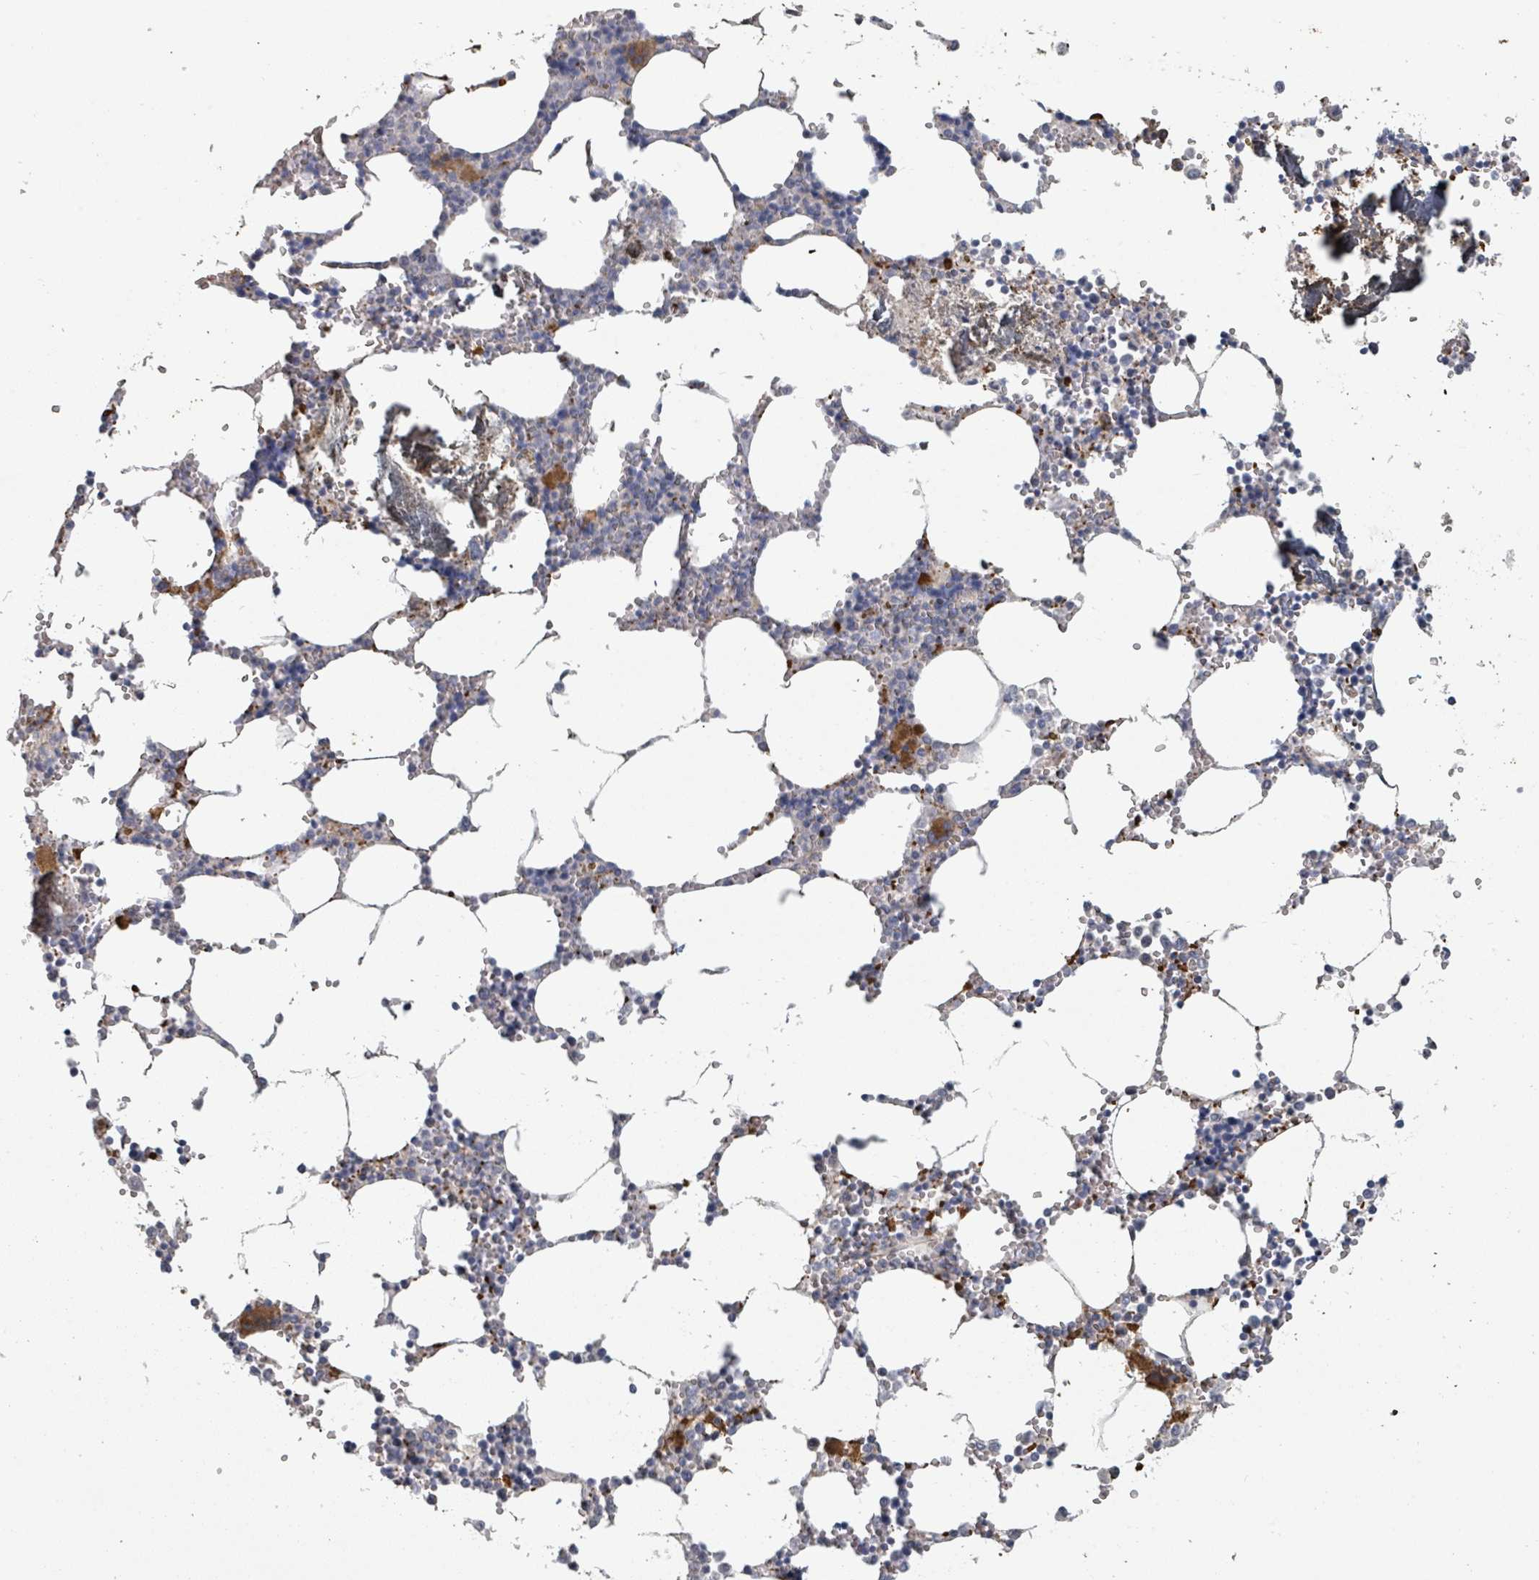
{"staining": {"intensity": "strong", "quantity": "<25%", "location": "cytoplasmic/membranous"}, "tissue": "bone marrow", "cell_type": "Hematopoietic cells", "image_type": "normal", "snomed": [{"axis": "morphology", "description": "Normal tissue, NOS"}, {"axis": "topography", "description": "Bone marrow"}], "caption": "Strong cytoplasmic/membranous staining is identified in approximately <25% of hematopoietic cells in unremarkable bone marrow. (brown staining indicates protein expression, while blue staining denotes nuclei).", "gene": "PLAUR", "patient": {"sex": "male", "age": 54}}